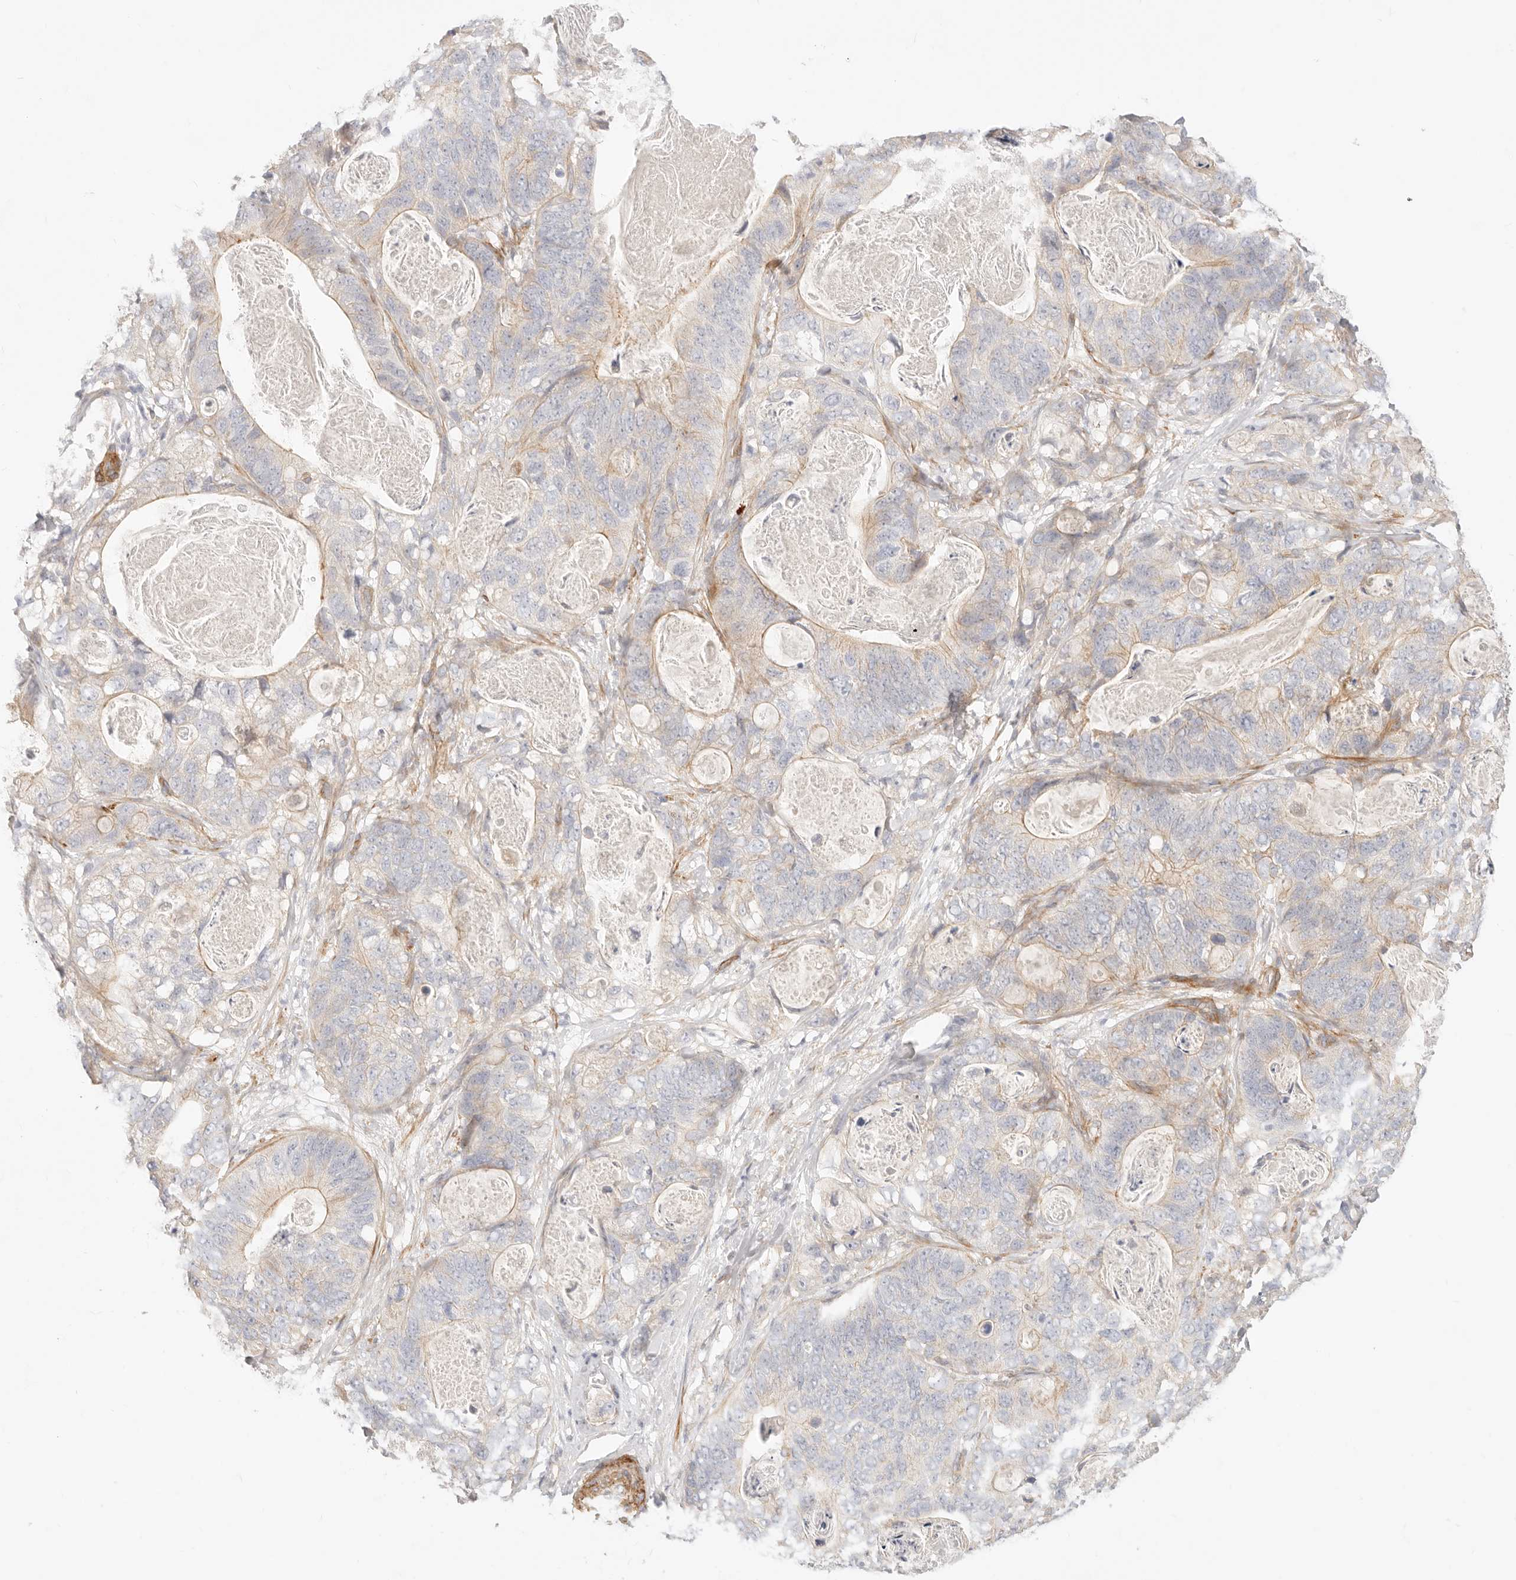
{"staining": {"intensity": "weak", "quantity": "<25%", "location": "cytoplasmic/membranous"}, "tissue": "stomach cancer", "cell_type": "Tumor cells", "image_type": "cancer", "snomed": [{"axis": "morphology", "description": "Normal tissue, NOS"}, {"axis": "morphology", "description": "Adenocarcinoma, NOS"}, {"axis": "topography", "description": "Stomach"}], "caption": "Stomach cancer was stained to show a protein in brown. There is no significant expression in tumor cells. (DAB immunohistochemistry (IHC) visualized using brightfield microscopy, high magnification).", "gene": "UBXN10", "patient": {"sex": "female", "age": 89}}